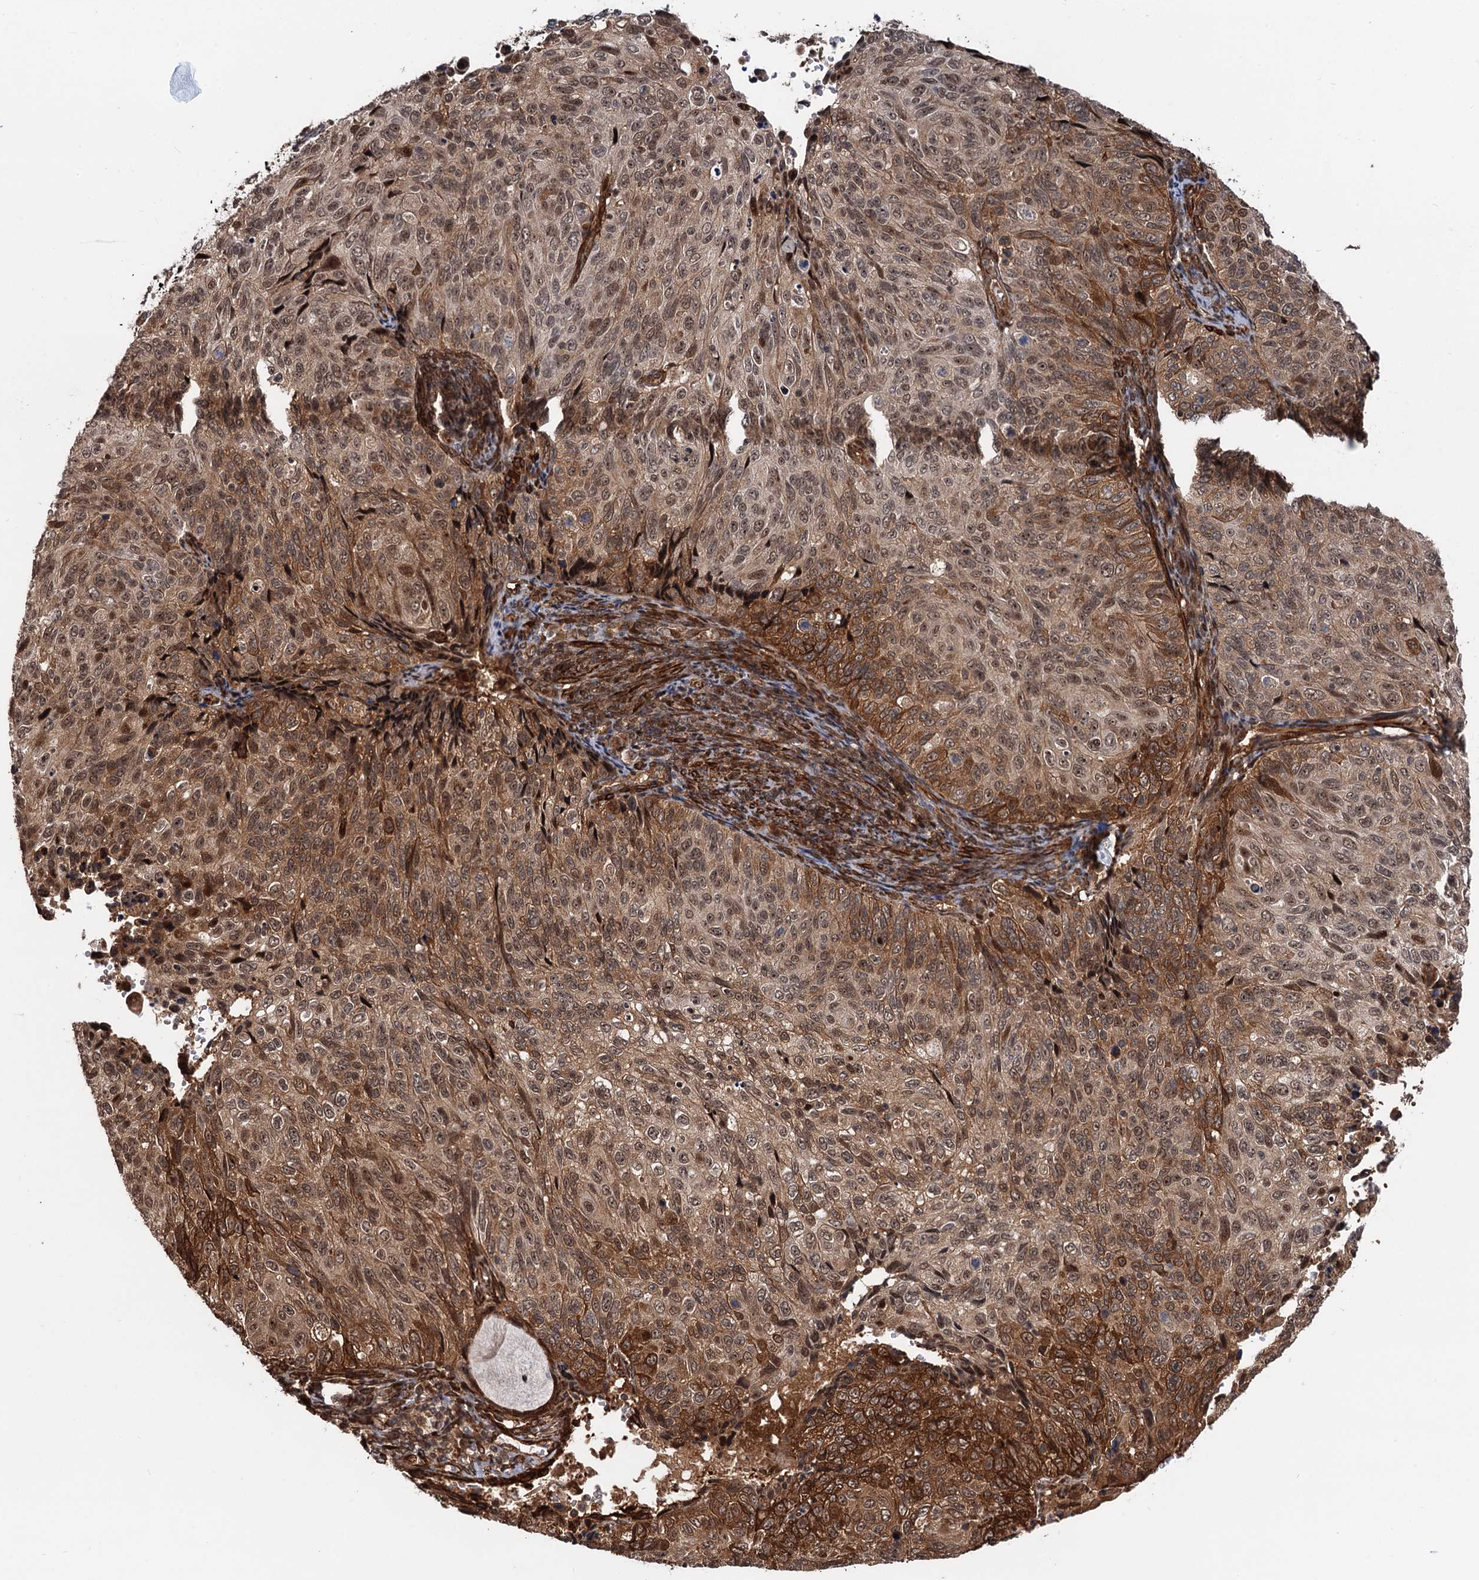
{"staining": {"intensity": "moderate", "quantity": ">75%", "location": "cytoplasmic/membranous,nuclear"}, "tissue": "cervical cancer", "cell_type": "Tumor cells", "image_type": "cancer", "snomed": [{"axis": "morphology", "description": "Squamous cell carcinoma, NOS"}, {"axis": "topography", "description": "Cervix"}], "caption": "Human cervical squamous cell carcinoma stained for a protein (brown) exhibits moderate cytoplasmic/membranous and nuclear positive expression in approximately >75% of tumor cells.", "gene": "SNRNP25", "patient": {"sex": "female", "age": 70}}